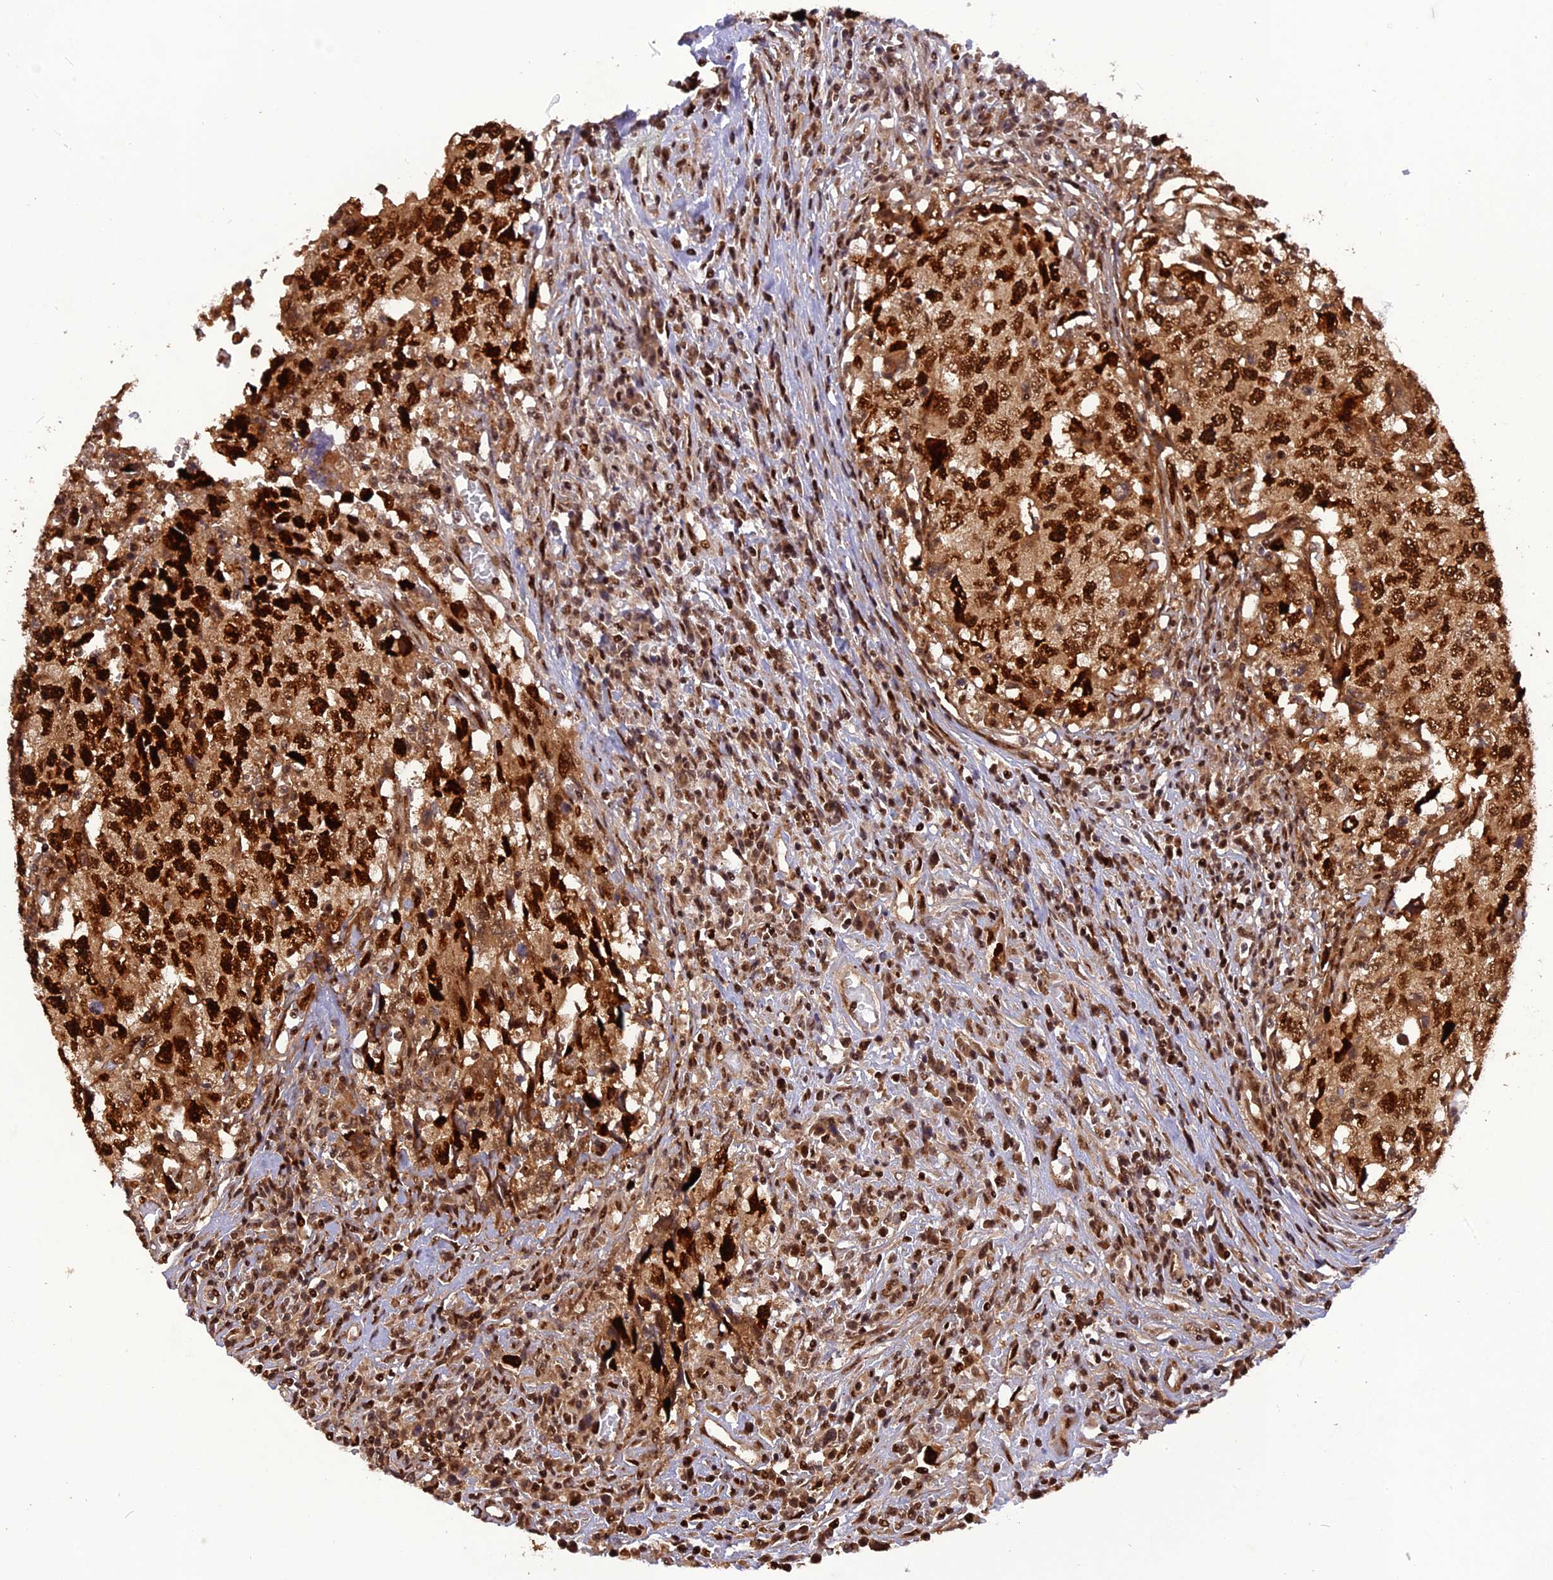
{"staining": {"intensity": "strong", "quantity": ">75%", "location": "nuclear"}, "tissue": "testis cancer", "cell_type": "Tumor cells", "image_type": "cancer", "snomed": [{"axis": "morphology", "description": "Carcinoma, Embryonal, NOS"}, {"axis": "topography", "description": "Testis"}], "caption": "Testis embryonal carcinoma stained with a brown dye shows strong nuclear positive staining in approximately >75% of tumor cells.", "gene": "MICALL1", "patient": {"sex": "male", "age": 34}}